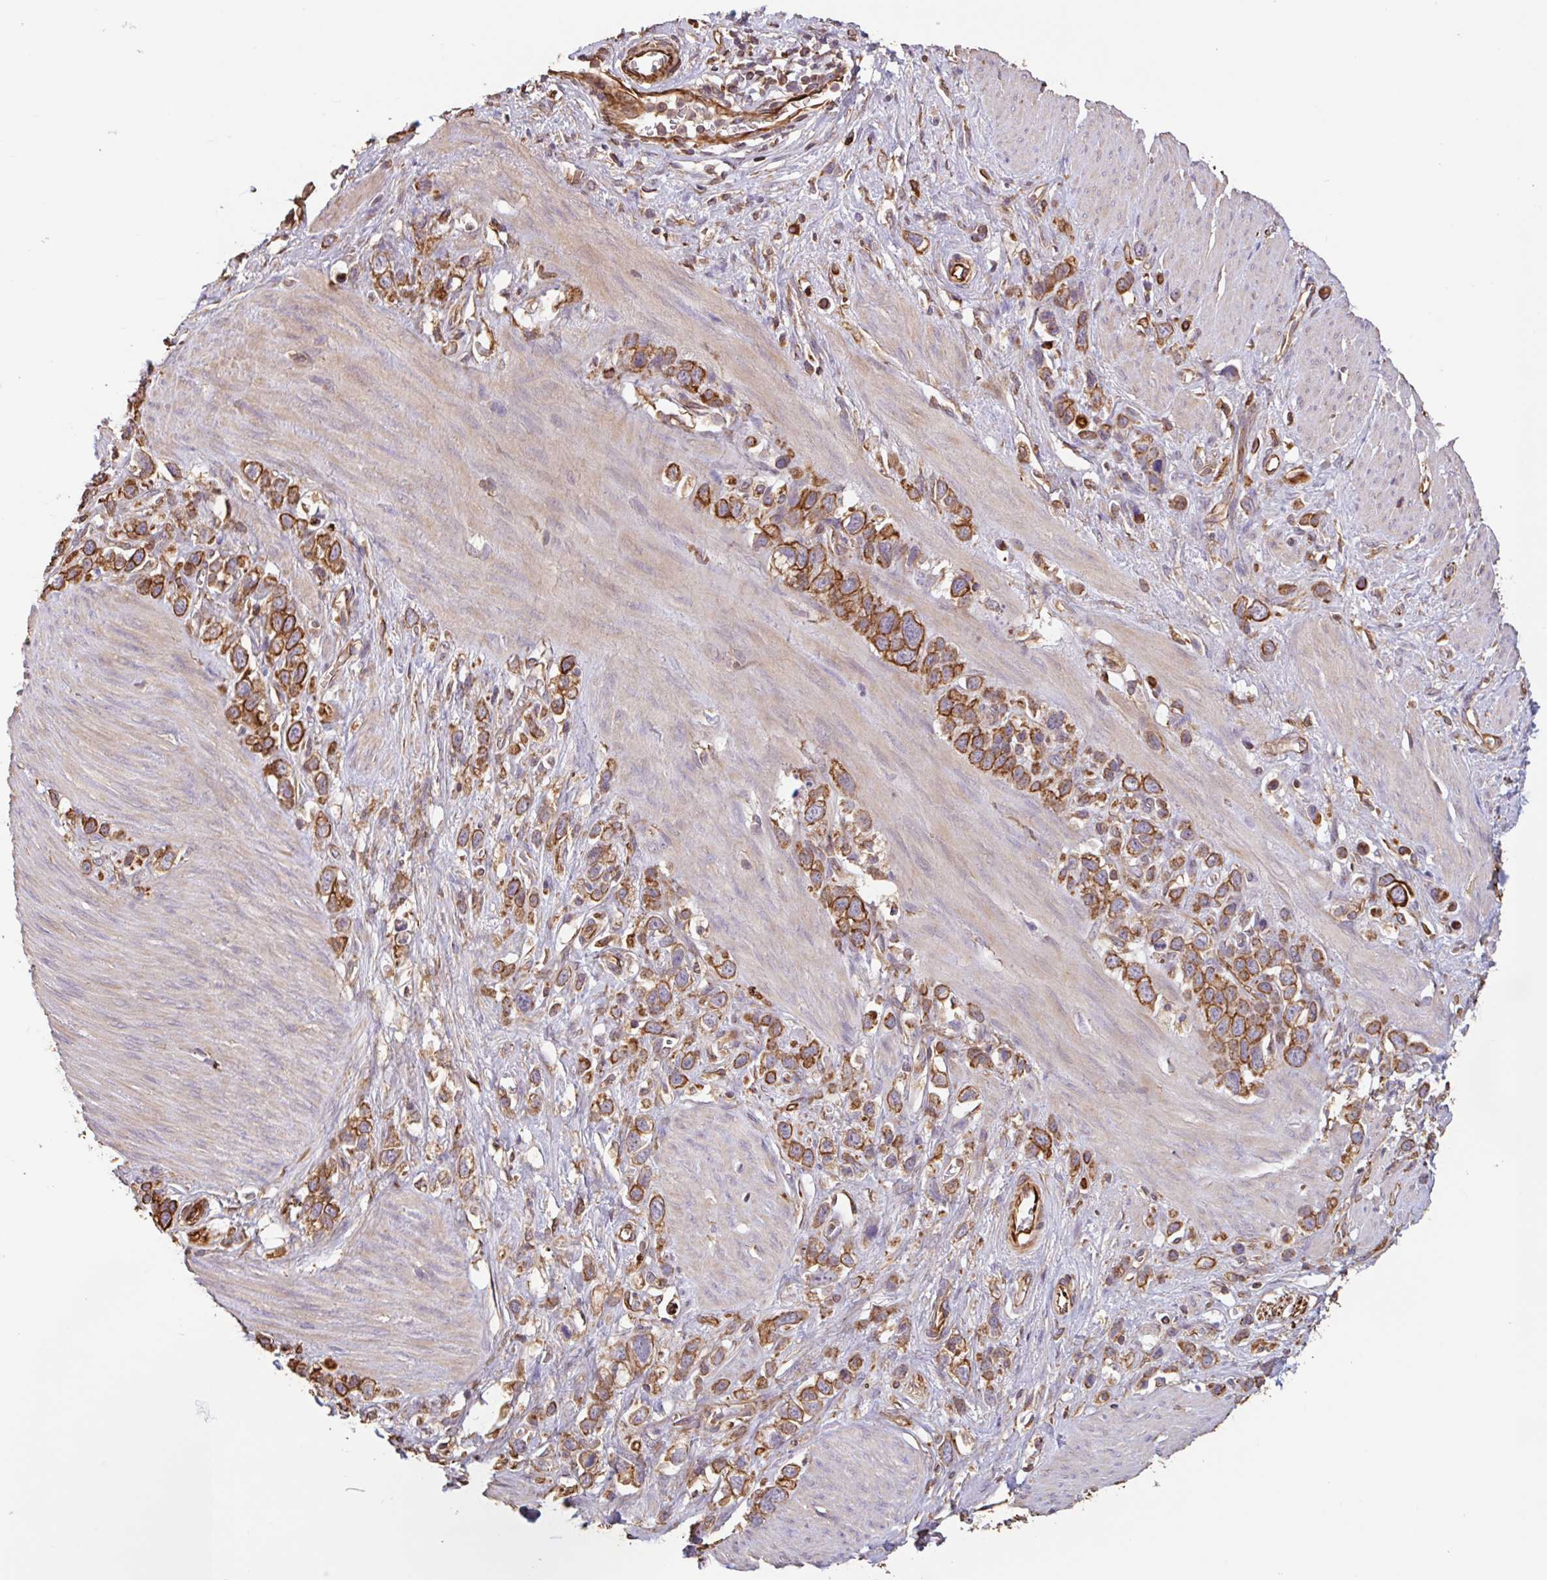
{"staining": {"intensity": "strong", "quantity": ">75%", "location": "cytoplasmic/membranous"}, "tissue": "stomach cancer", "cell_type": "Tumor cells", "image_type": "cancer", "snomed": [{"axis": "morphology", "description": "Adenocarcinoma, NOS"}, {"axis": "topography", "description": "Stomach"}], "caption": "Immunohistochemistry image of neoplastic tissue: stomach cancer stained using immunohistochemistry displays high levels of strong protein expression localized specifically in the cytoplasmic/membranous of tumor cells, appearing as a cytoplasmic/membranous brown color.", "gene": "ZNF790", "patient": {"sex": "female", "age": 65}}